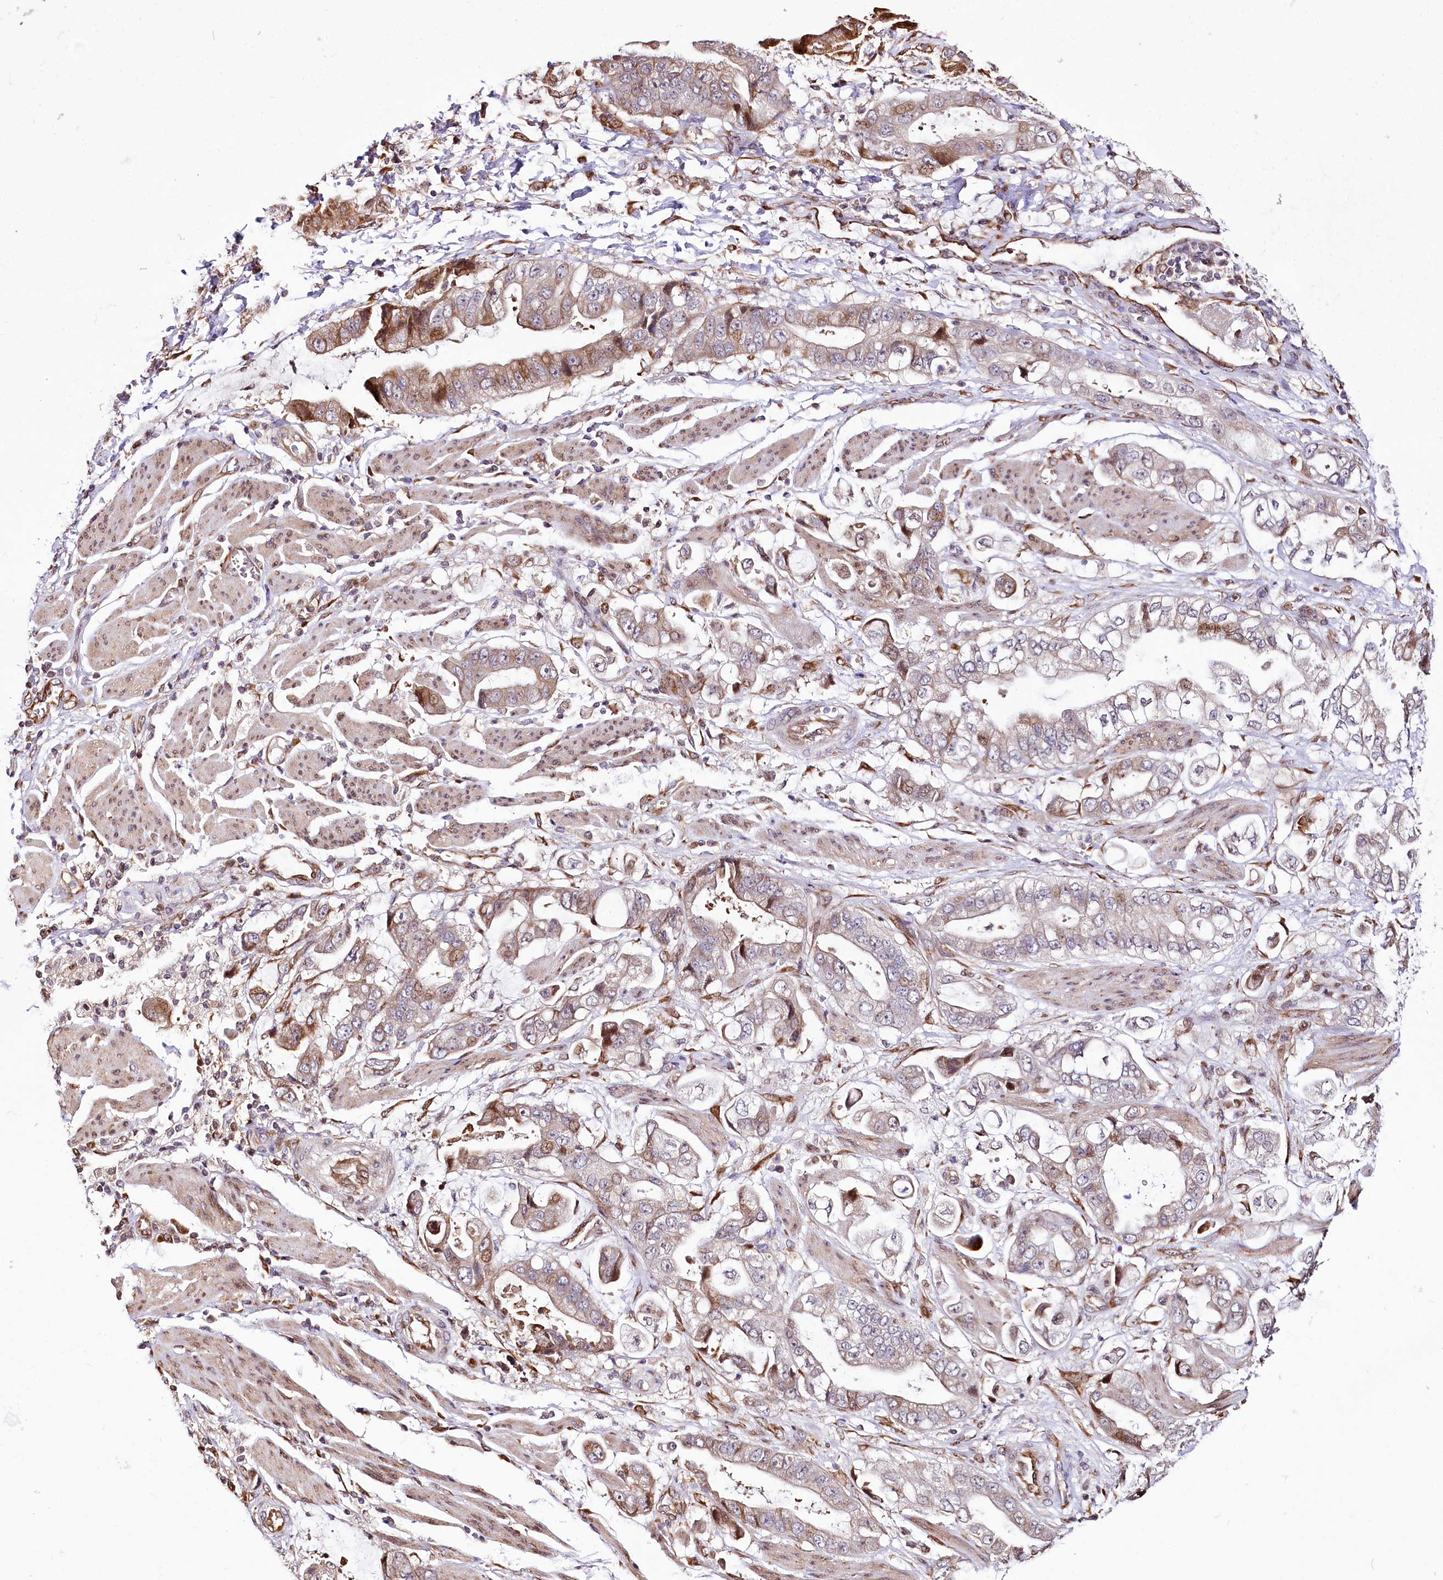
{"staining": {"intensity": "moderate", "quantity": "<25%", "location": "cytoplasmic/membranous"}, "tissue": "stomach cancer", "cell_type": "Tumor cells", "image_type": "cancer", "snomed": [{"axis": "morphology", "description": "Adenocarcinoma, NOS"}, {"axis": "topography", "description": "Stomach"}], "caption": "Stomach adenocarcinoma stained with a protein marker shows moderate staining in tumor cells.", "gene": "CUTC", "patient": {"sex": "male", "age": 62}}